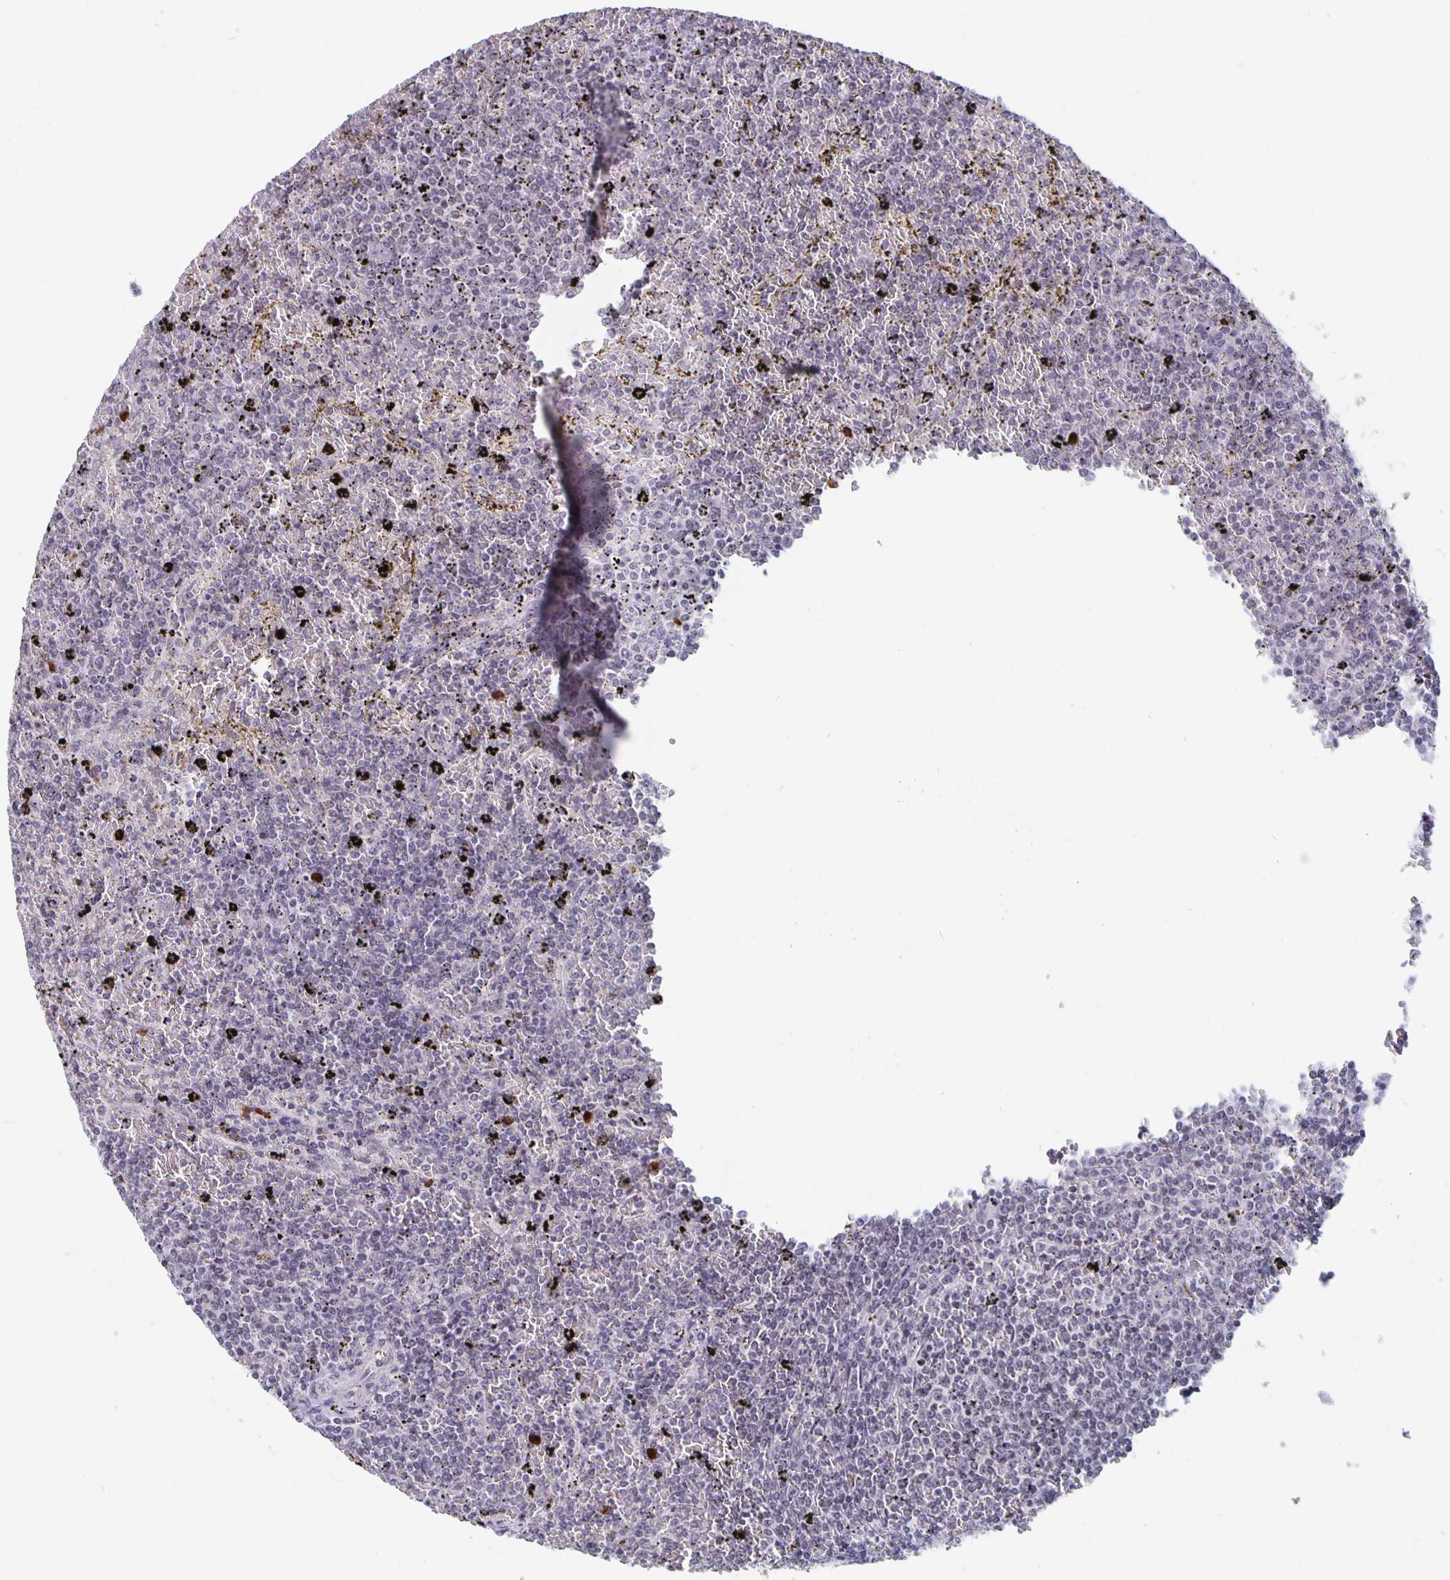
{"staining": {"intensity": "negative", "quantity": "none", "location": "none"}, "tissue": "lymphoma", "cell_type": "Tumor cells", "image_type": "cancer", "snomed": [{"axis": "morphology", "description": "Malignant lymphoma, non-Hodgkin's type, Low grade"}, {"axis": "topography", "description": "Spleen"}], "caption": "Human malignant lymphoma, non-Hodgkin's type (low-grade) stained for a protein using immunohistochemistry reveals no staining in tumor cells.", "gene": "ZNF691", "patient": {"sex": "female", "age": 77}}